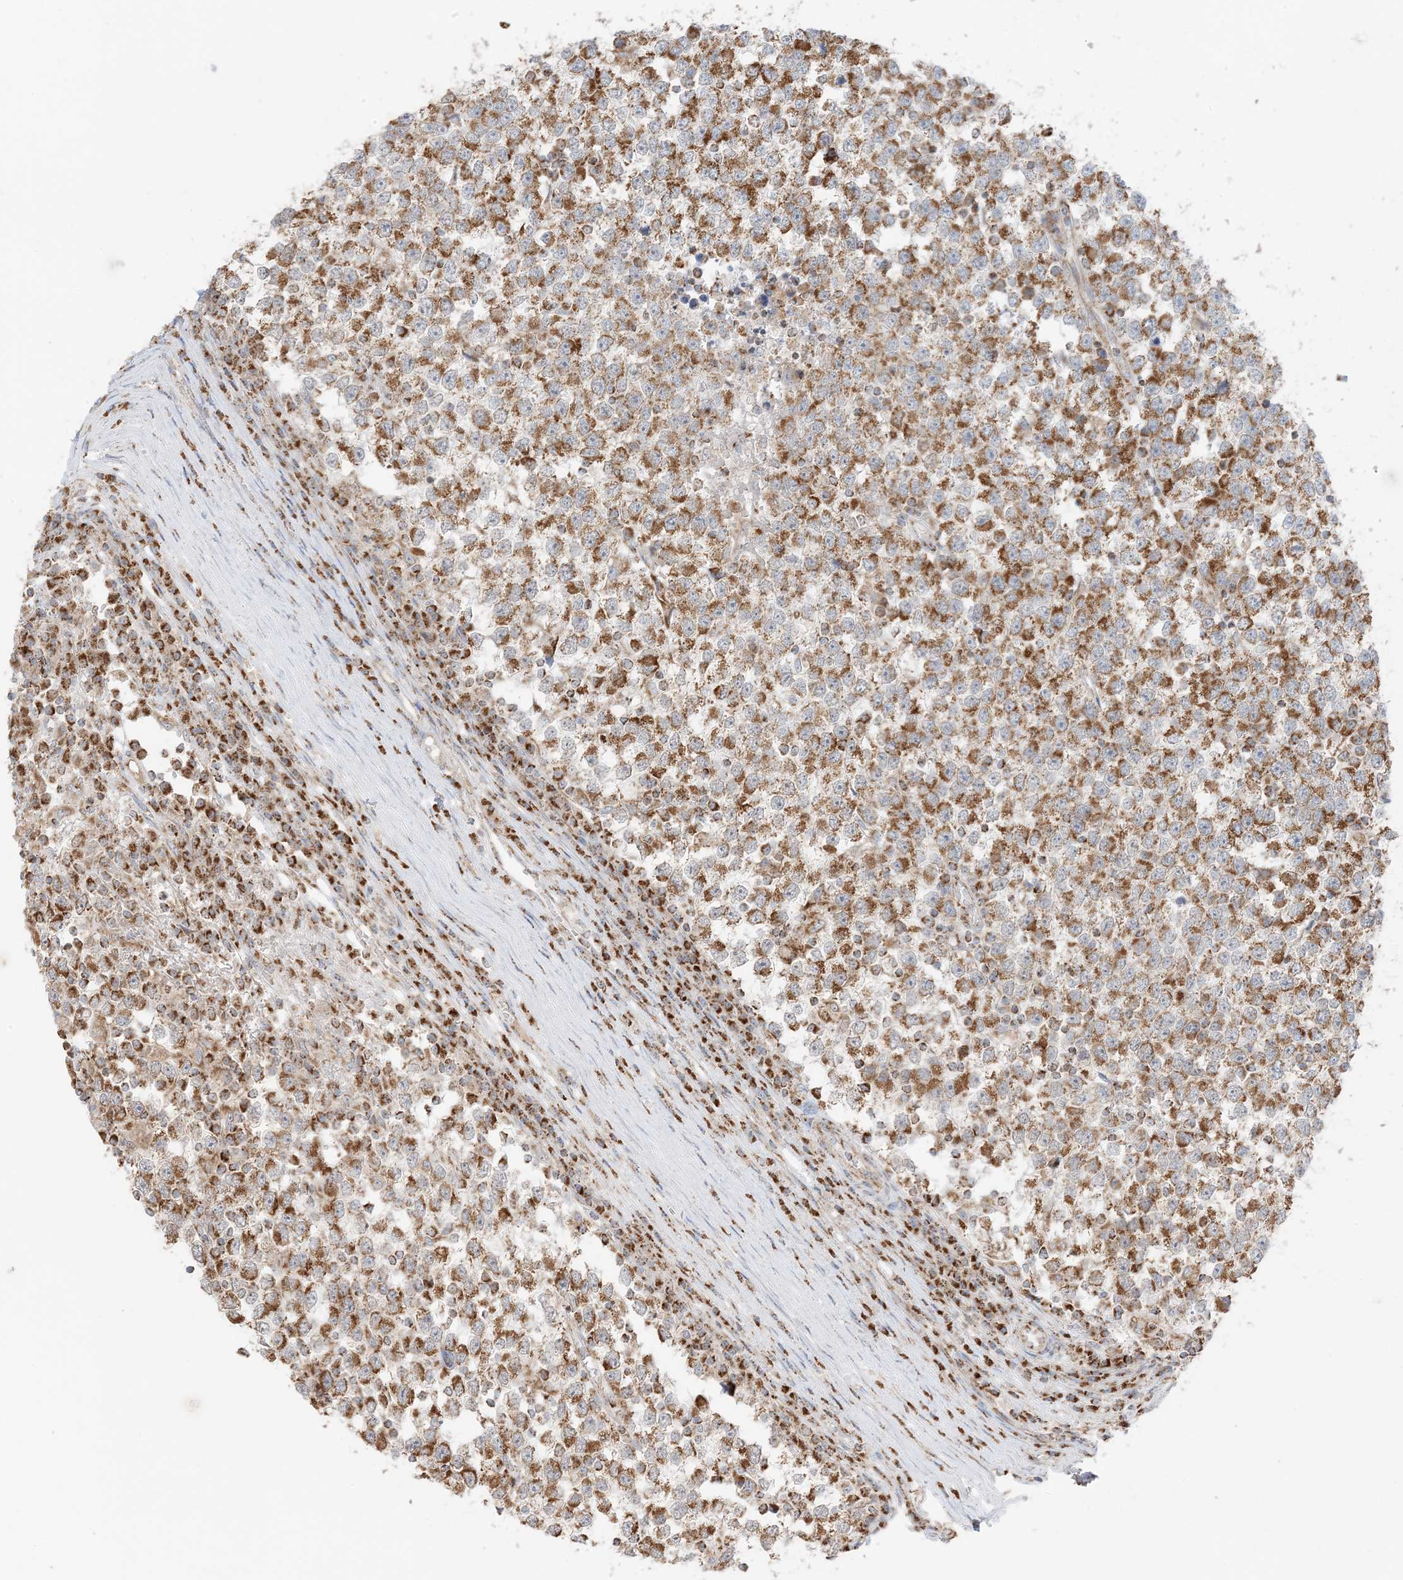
{"staining": {"intensity": "strong", "quantity": ">75%", "location": "cytoplasmic/membranous"}, "tissue": "testis cancer", "cell_type": "Tumor cells", "image_type": "cancer", "snomed": [{"axis": "morphology", "description": "Seminoma, NOS"}, {"axis": "topography", "description": "Testis"}], "caption": "About >75% of tumor cells in testis seminoma show strong cytoplasmic/membranous protein expression as visualized by brown immunohistochemical staining.", "gene": "SLC25A12", "patient": {"sex": "male", "age": 65}}